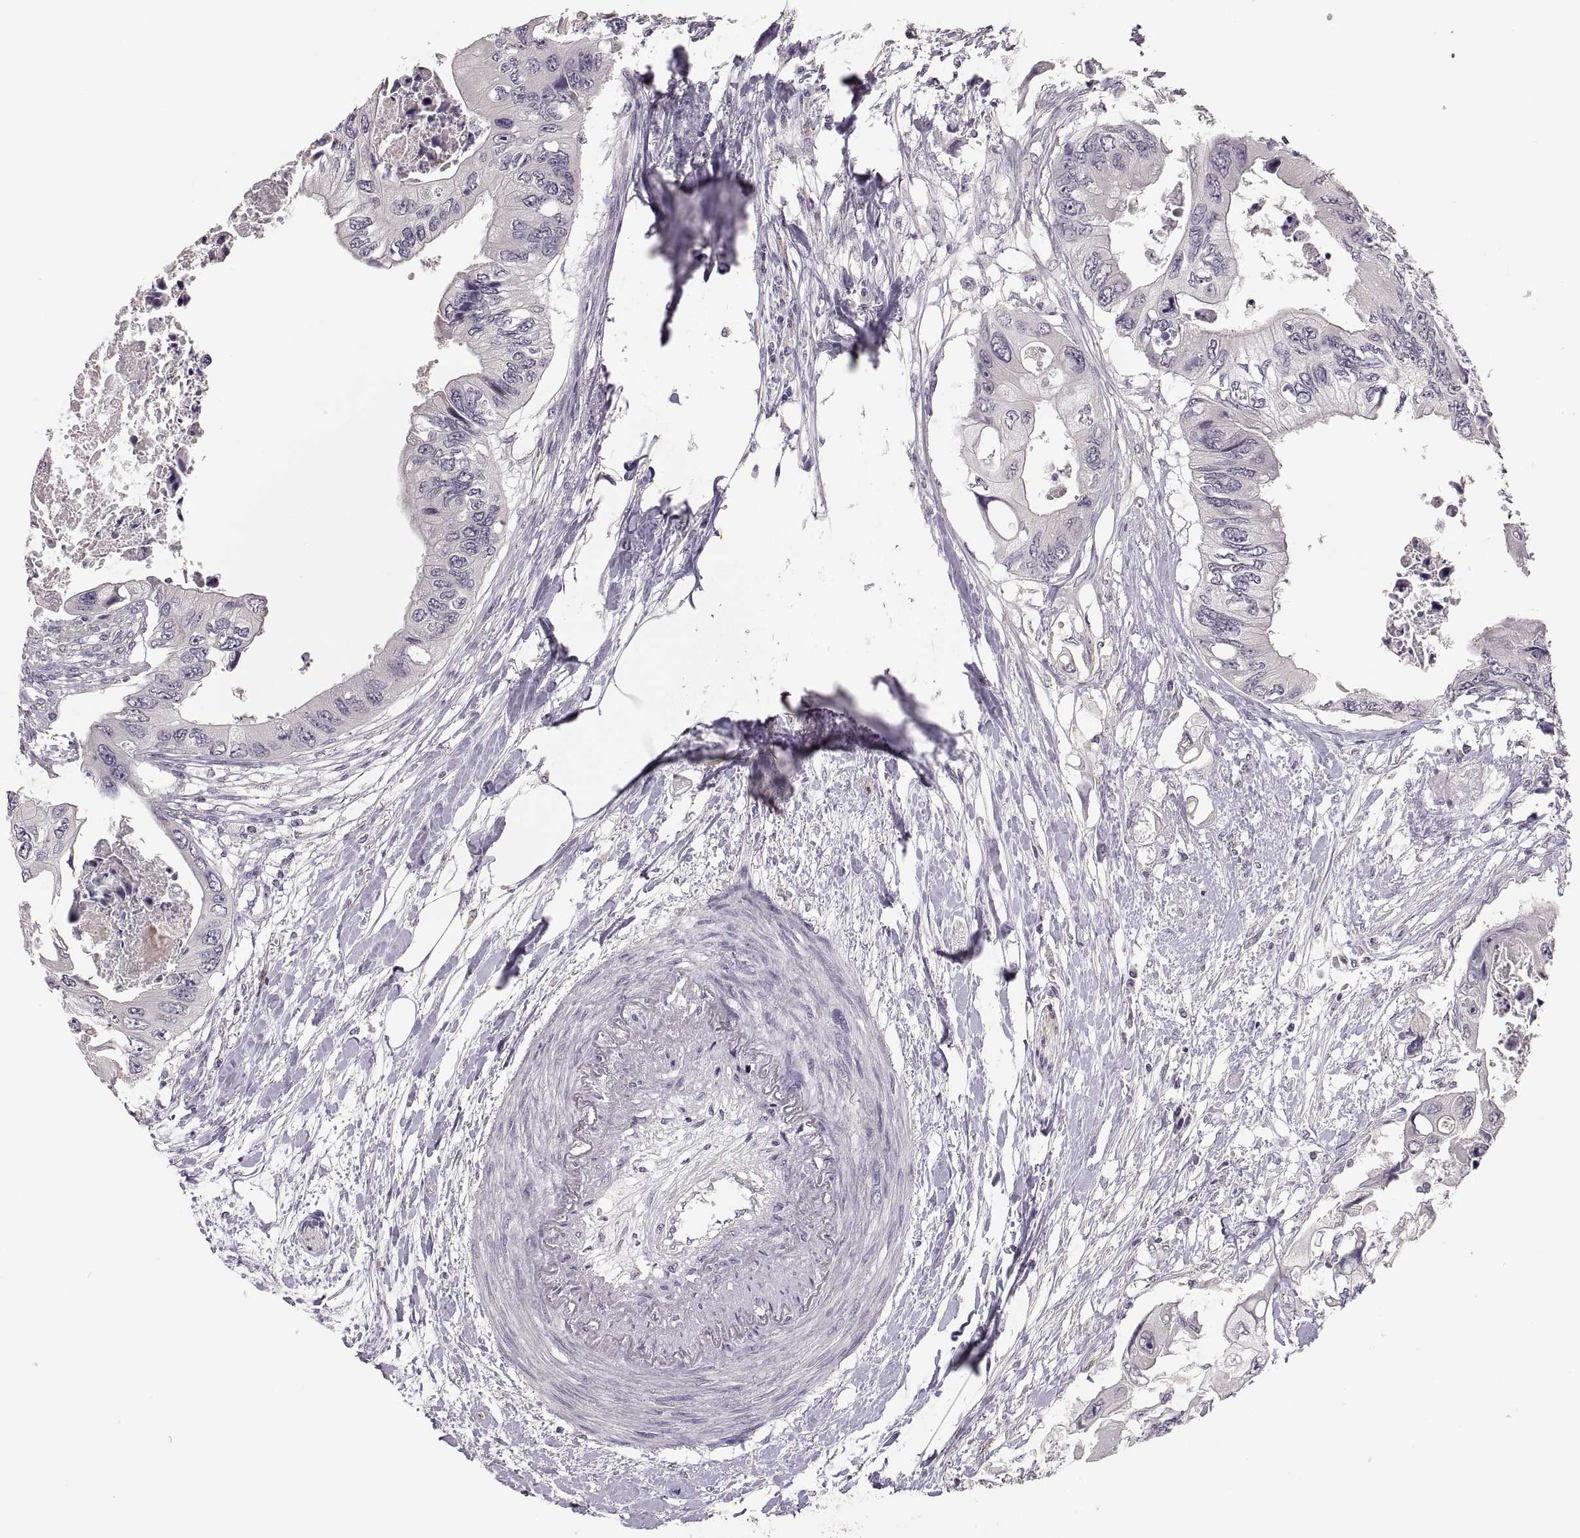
{"staining": {"intensity": "negative", "quantity": "none", "location": "none"}, "tissue": "colorectal cancer", "cell_type": "Tumor cells", "image_type": "cancer", "snomed": [{"axis": "morphology", "description": "Adenocarcinoma, NOS"}, {"axis": "topography", "description": "Rectum"}], "caption": "Tumor cells show no significant expression in adenocarcinoma (colorectal). (Brightfield microscopy of DAB immunohistochemistry (IHC) at high magnification).", "gene": "CDH2", "patient": {"sex": "male", "age": 63}}